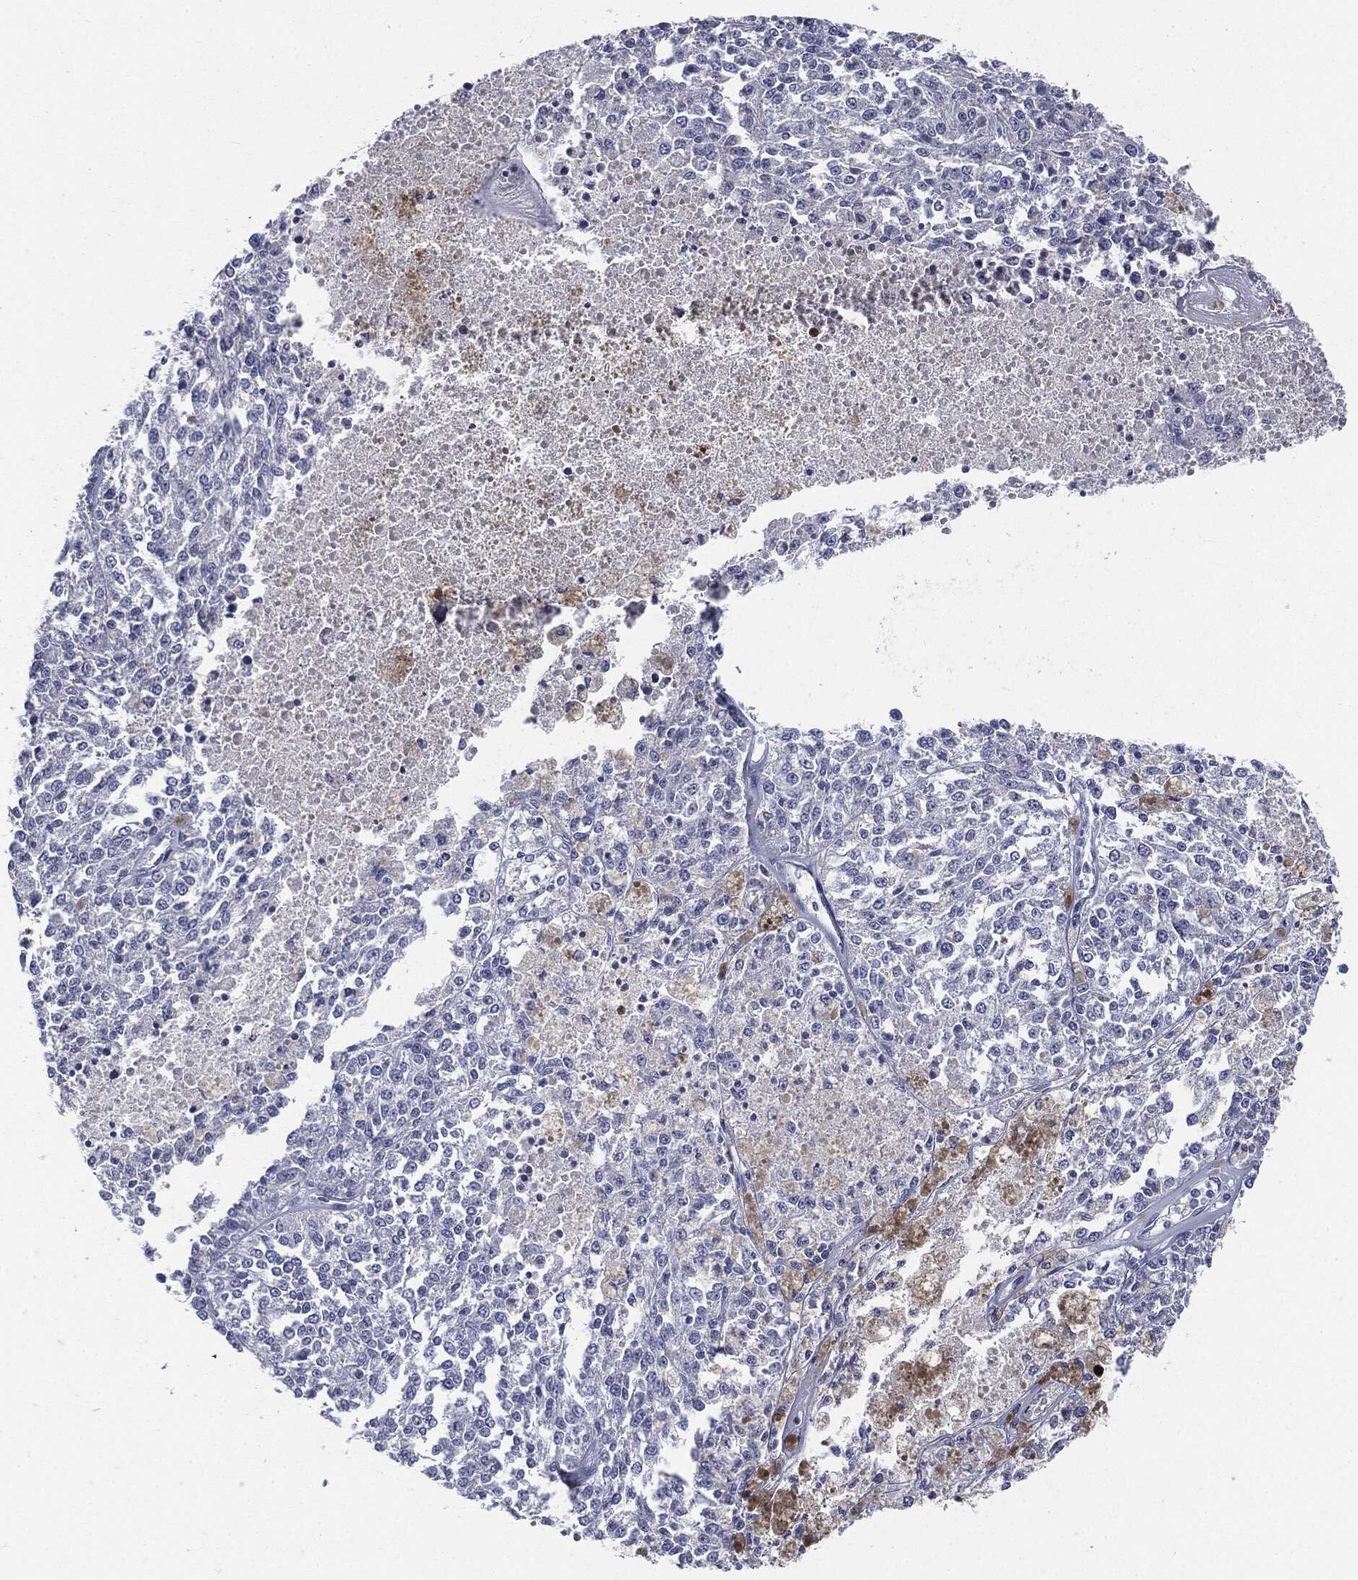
{"staining": {"intensity": "negative", "quantity": "none", "location": "none"}, "tissue": "melanoma", "cell_type": "Tumor cells", "image_type": "cancer", "snomed": [{"axis": "morphology", "description": "Malignant melanoma, Metastatic site"}, {"axis": "topography", "description": "Lymph node"}], "caption": "An image of malignant melanoma (metastatic site) stained for a protein demonstrates no brown staining in tumor cells. (DAB (3,3'-diaminobenzidine) immunohistochemistry (IHC) visualized using brightfield microscopy, high magnification).", "gene": "CGB1", "patient": {"sex": "female", "age": 64}}